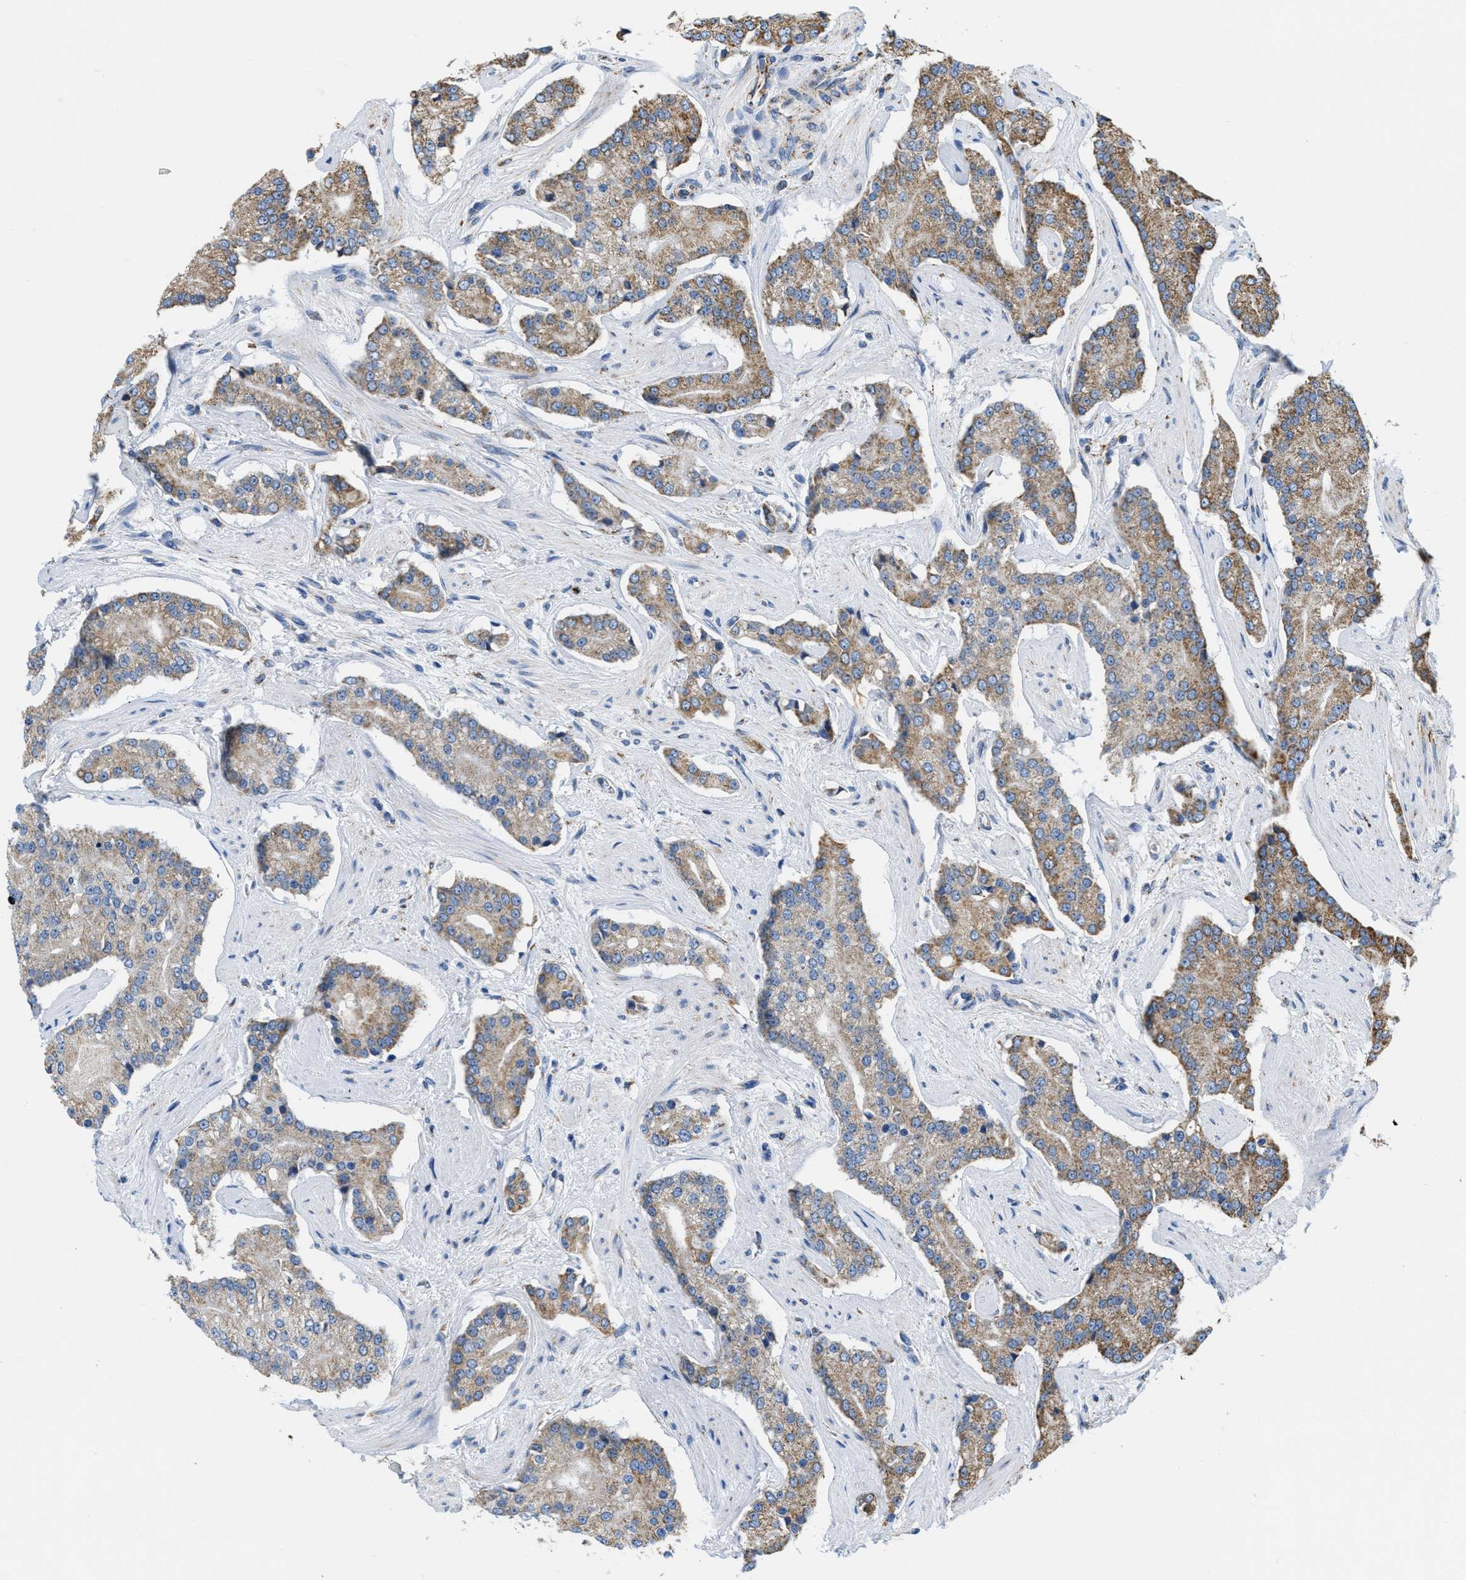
{"staining": {"intensity": "moderate", "quantity": ">75%", "location": "cytoplasmic/membranous"}, "tissue": "prostate cancer", "cell_type": "Tumor cells", "image_type": "cancer", "snomed": [{"axis": "morphology", "description": "Adenocarcinoma, High grade"}, {"axis": "topography", "description": "Prostate"}], "caption": "Immunohistochemistry (IHC) micrograph of human prostate cancer (high-grade adenocarcinoma) stained for a protein (brown), which demonstrates medium levels of moderate cytoplasmic/membranous positivity in about >75% of tumor cells.", "gene": "KCNJ5", "patient": {"sex": "male", "age": 71}}